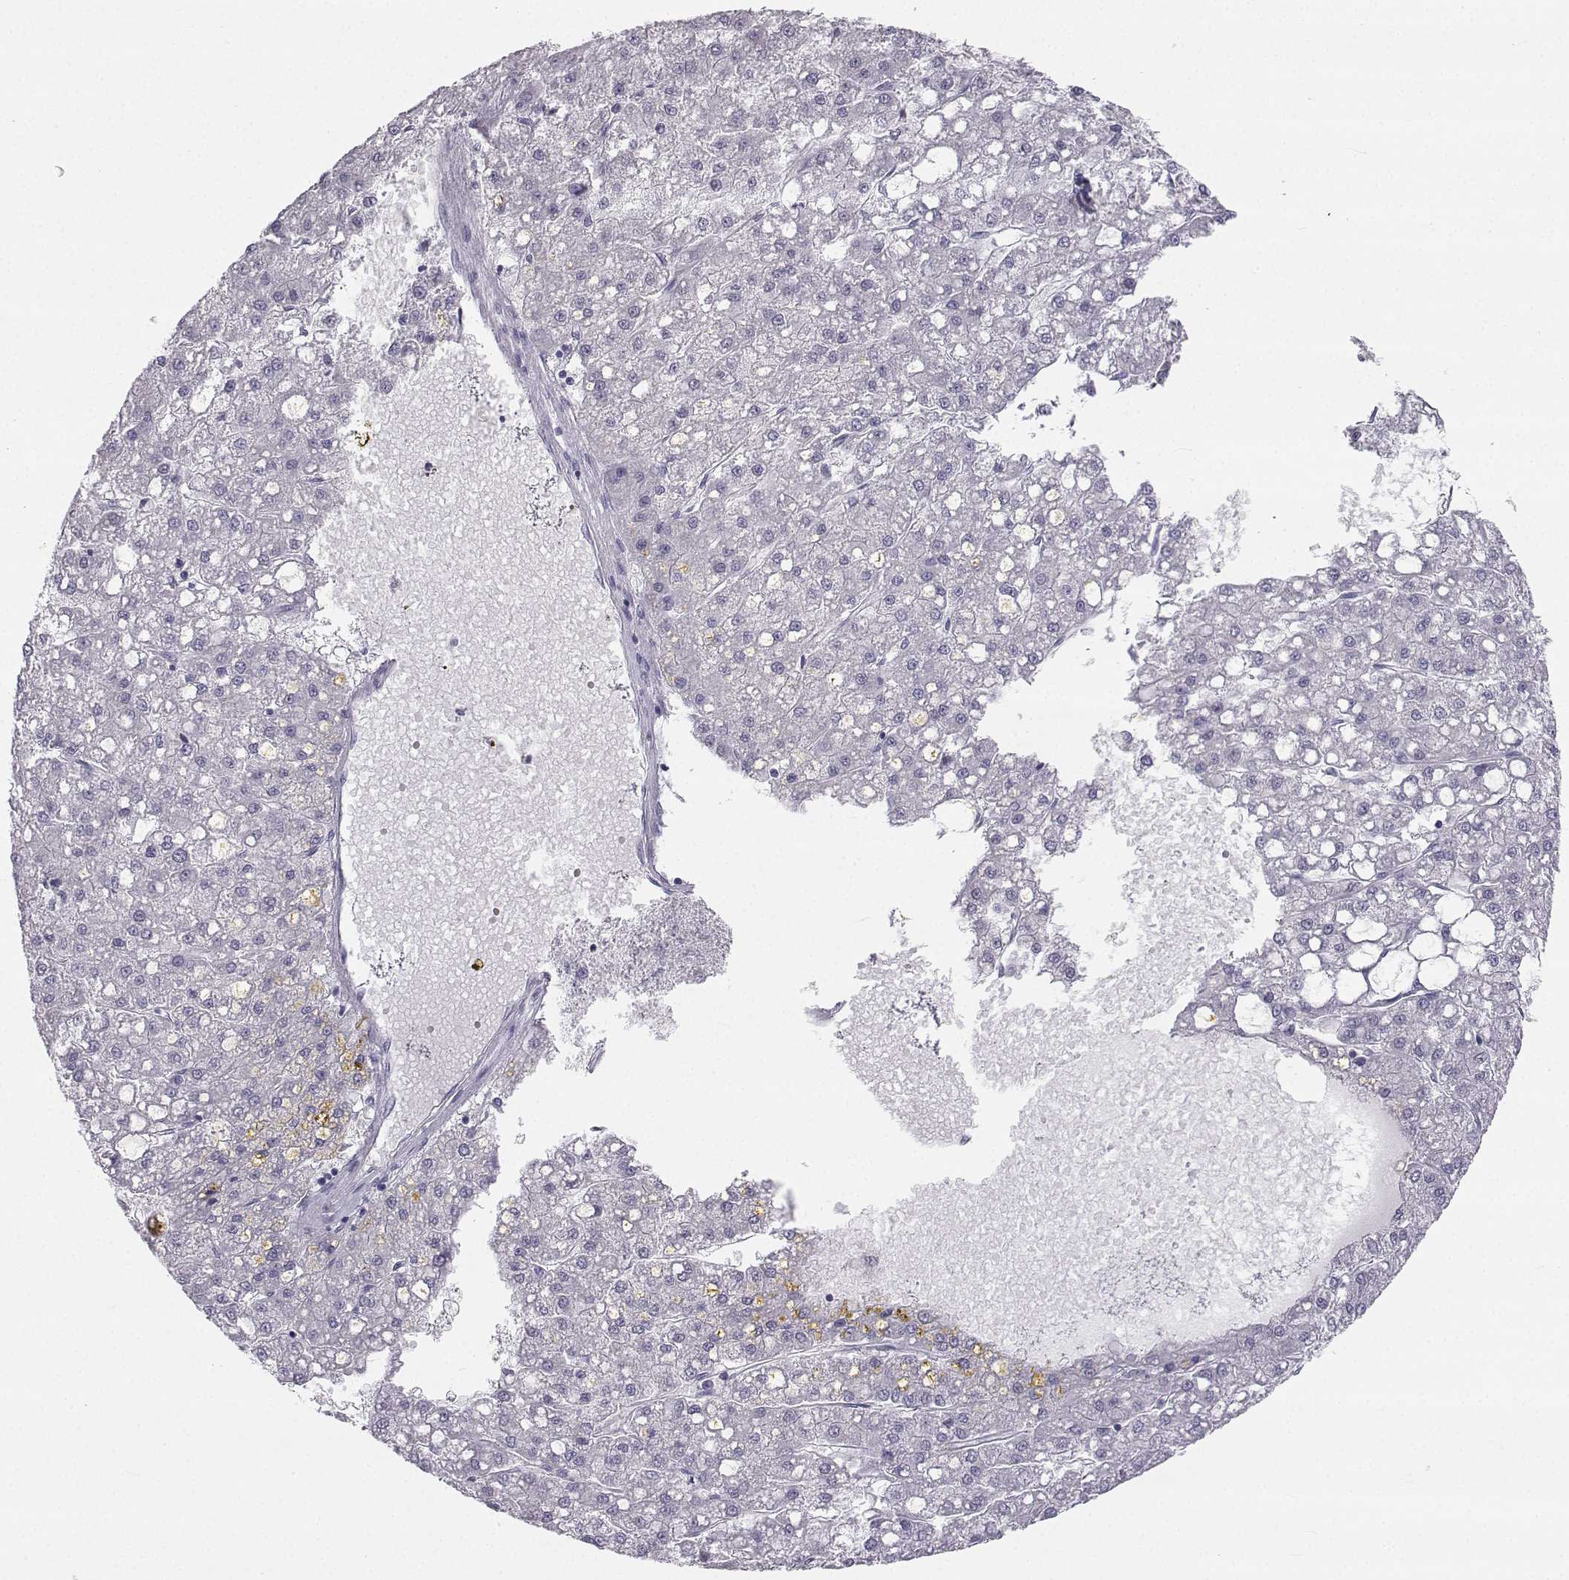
{"staining": {"intensity": "negative", "quantity": "none", "location": "none"}, "tissue": "liver cancer", "cell_type": "Tumor cells", "image_type": "cancer", "snomed": [{"axis": "morphology", "description": "Carcinoma, Hepatocellular, NOS"}, {"axis": "topography", "description": "Liver"}], "caption": "An immunohistochemistry image of liver cancer (hepatocellular carcinoma) is shown. There is no staining in tumor cells of liver cancer (hepatocellular carcinoma). The staining was performed using DAB (3,3'-diaminobenzidine) to visualize the protein expression in brown, while the nuclei were stained in blue with hematoxylin (Magnification: 20x).", "gene": "SYCE1", "patient": {"sex": "male", "age": 67}}